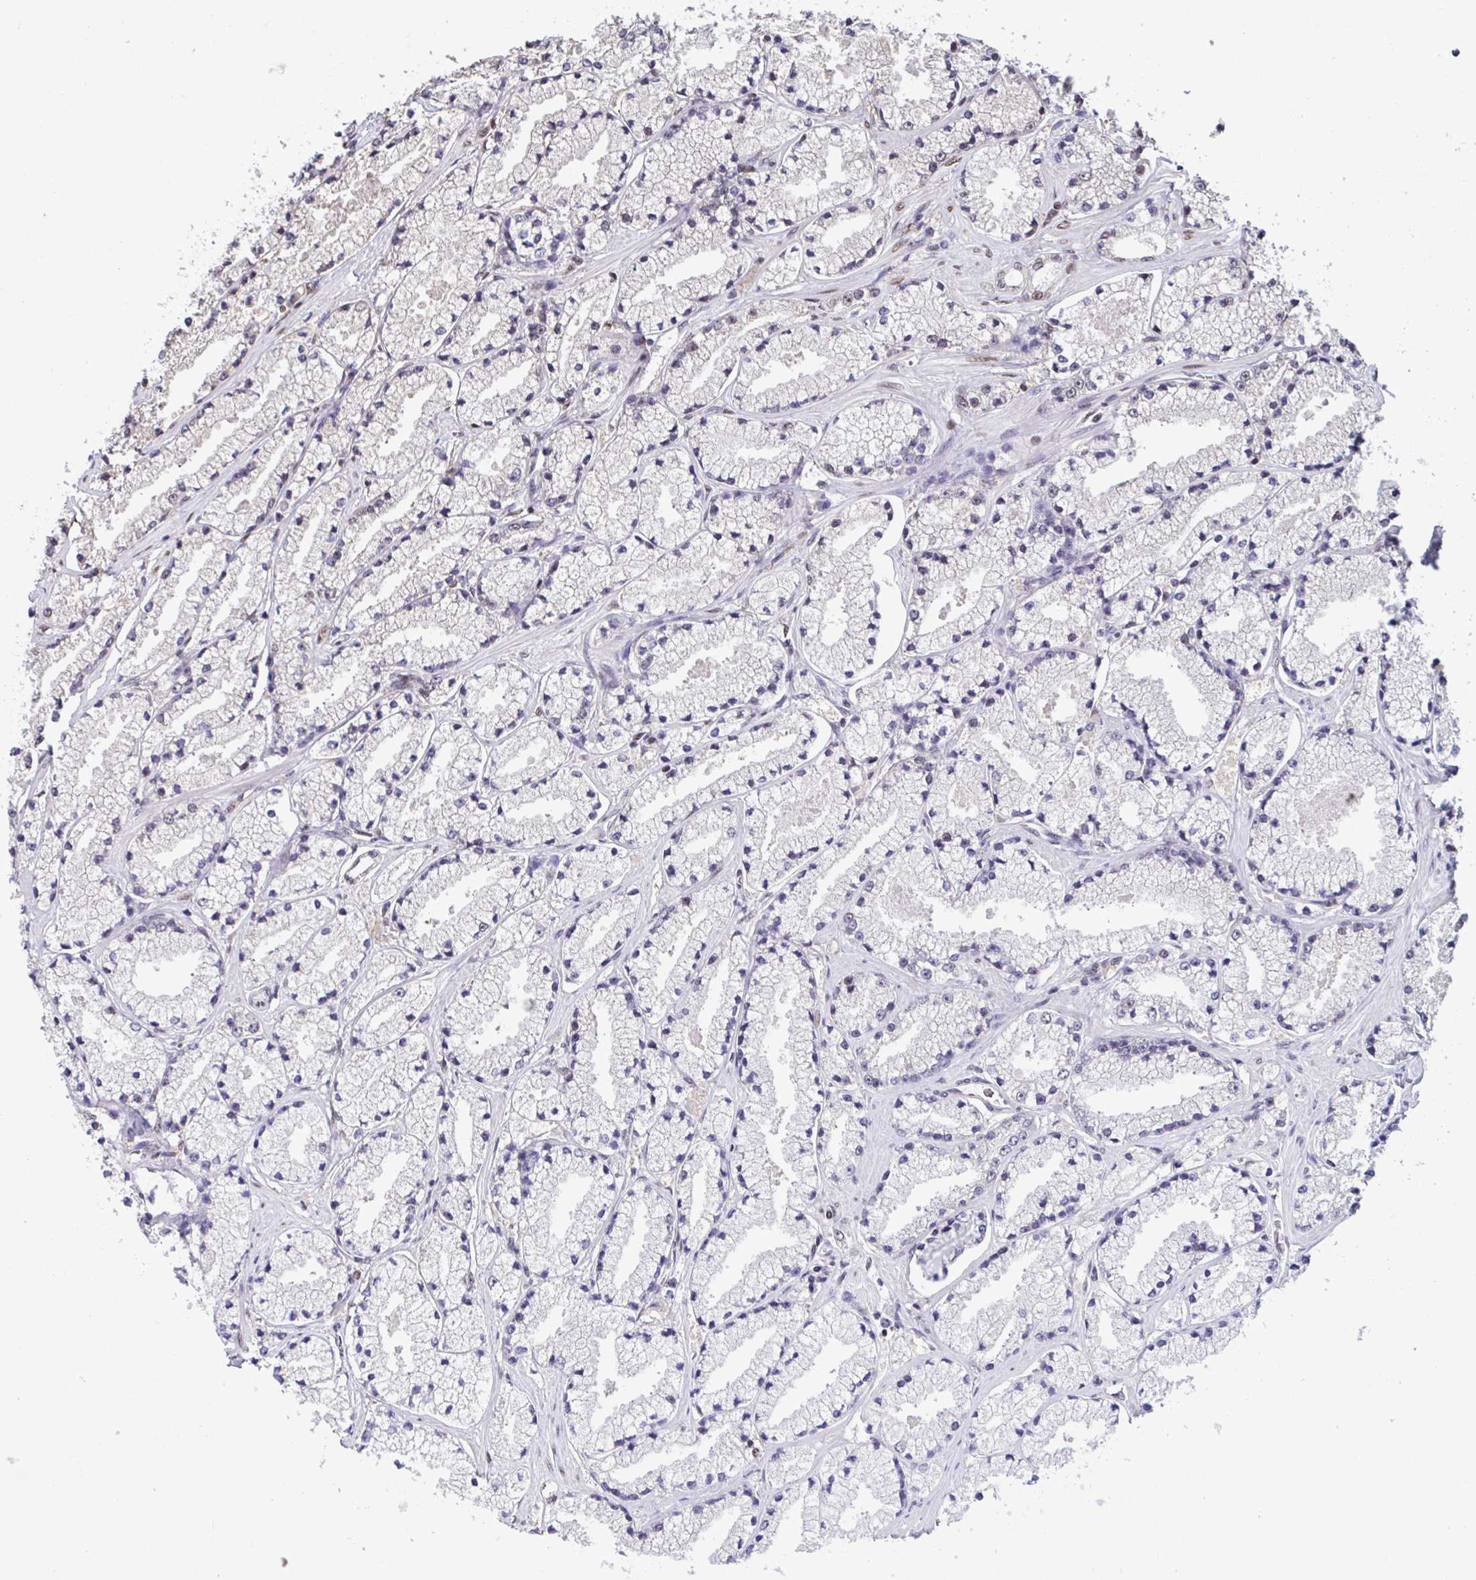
{"staining": {"intensity": "negative", "quantity": "none", "location": "none"}, "tissue": "prostate cancer", "cell_type": "Tumor cells", "image_type": "cancer", "snomed": [{"axis": "morphology", "description": "Adenocarcinoma, High grade"}, {"axis": "topography", "description": "Prostate"}], "caption": "The IHC image has no significant staining in tumor cells of prostate high-grade adenocarcinoma tissue. The staining was performed using DAB (3,3'-diaminobenzidine) to visualize the protein expression in brown, while the nuclei were stained in blue with hematoxylin (Magnification: 20x).", "gene": "HNRNPDL", "patient": {"sex": "male", "age": 63}}